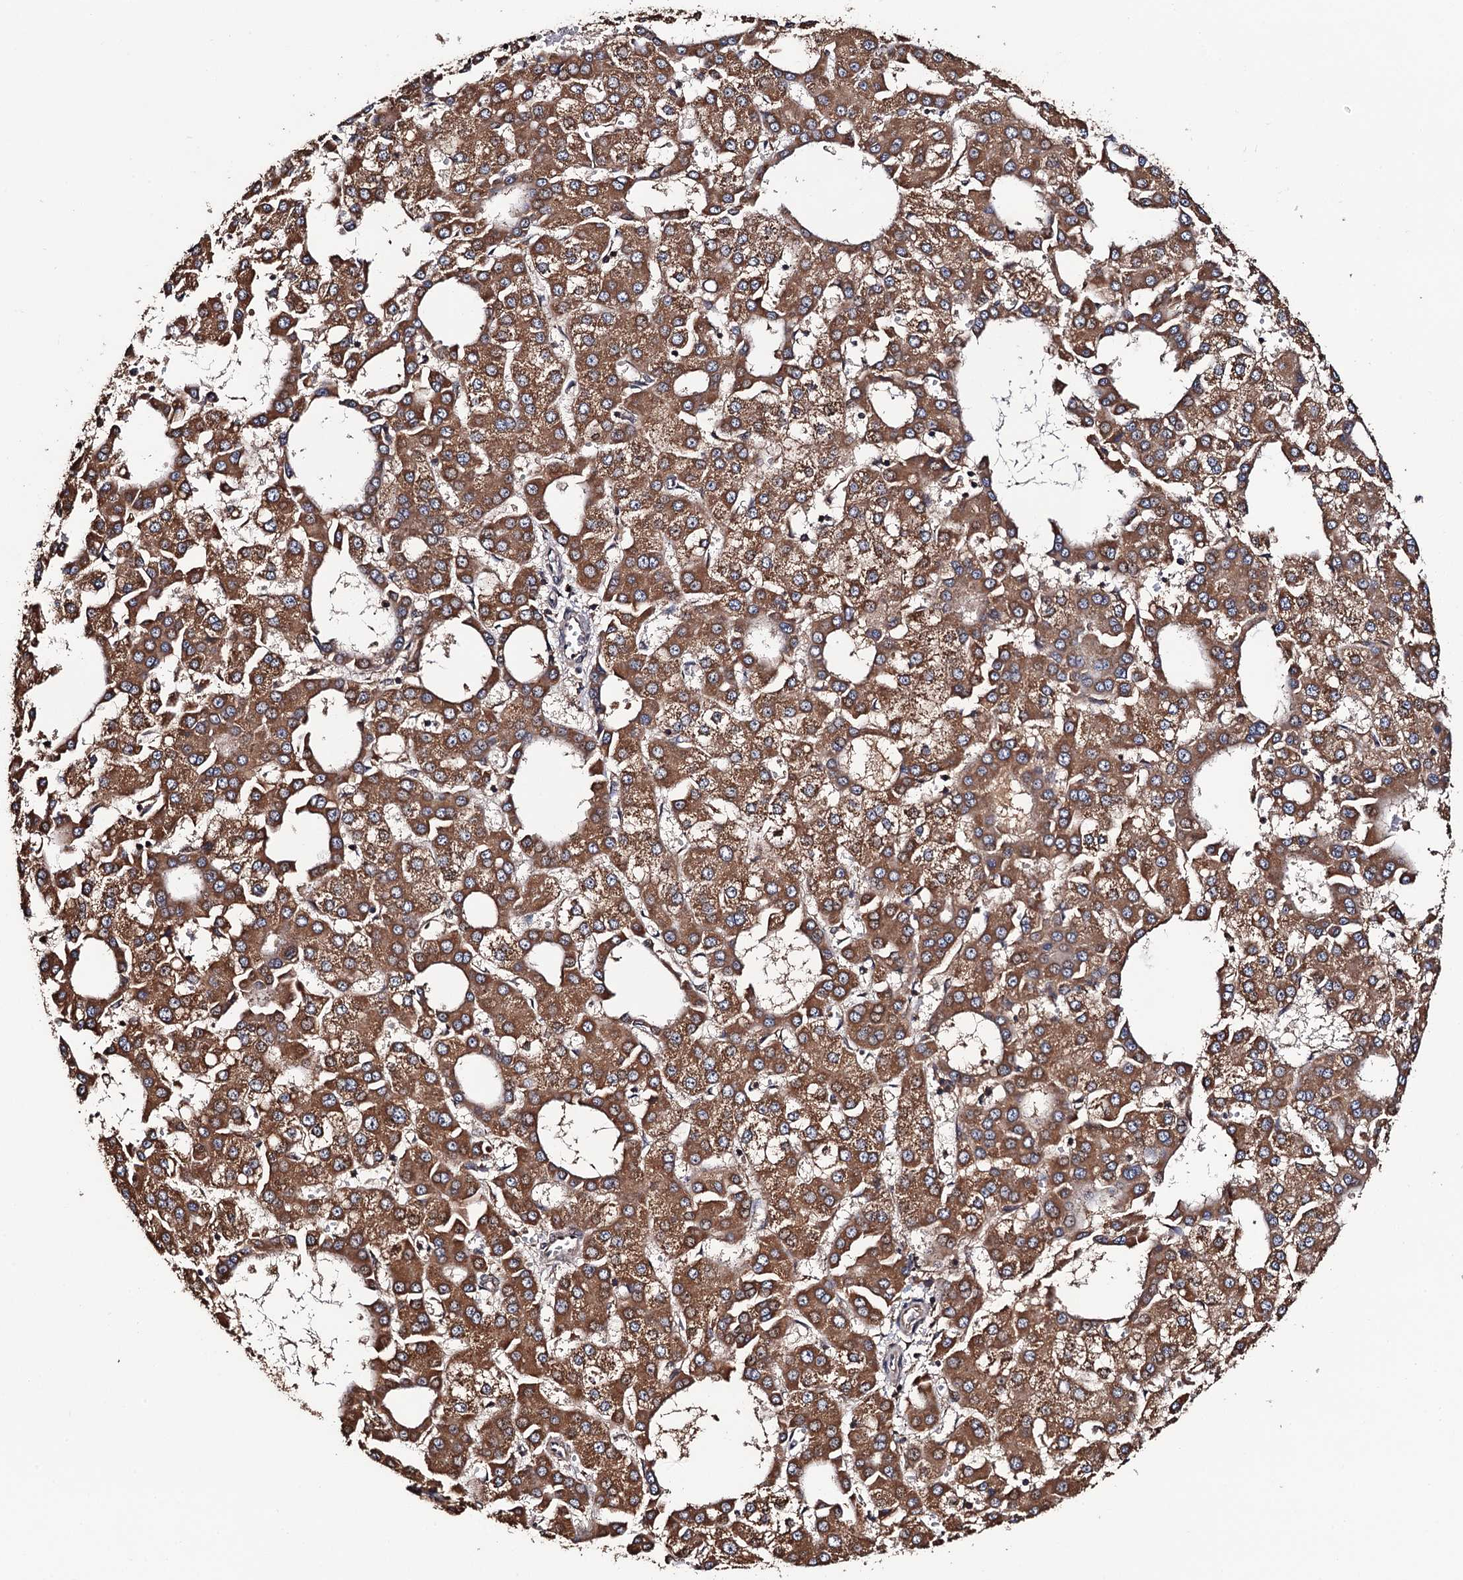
{"staining": {"intensity": "moderate", "quantity": ">75%", "location": "cytoplasmic/membranous"}, "tissue": "liver cancer", "cell_type": "Tumor cells", "image_type": "cancer", "snomed": [{"axis": "morphology", "description": "Carcinoma, Hepatocellular, NOS"}, {"axis": "topography", "description": "Liver"}], "caption": "Human liver cancer (hepatocellular carcinoma) stained with a brown dye reveals moderate cytoplasmic/membranous positive staining in approximately >75% of tumor cells.", "gene": "RGS11", "patient": {"sex": "male", "age": 47}}